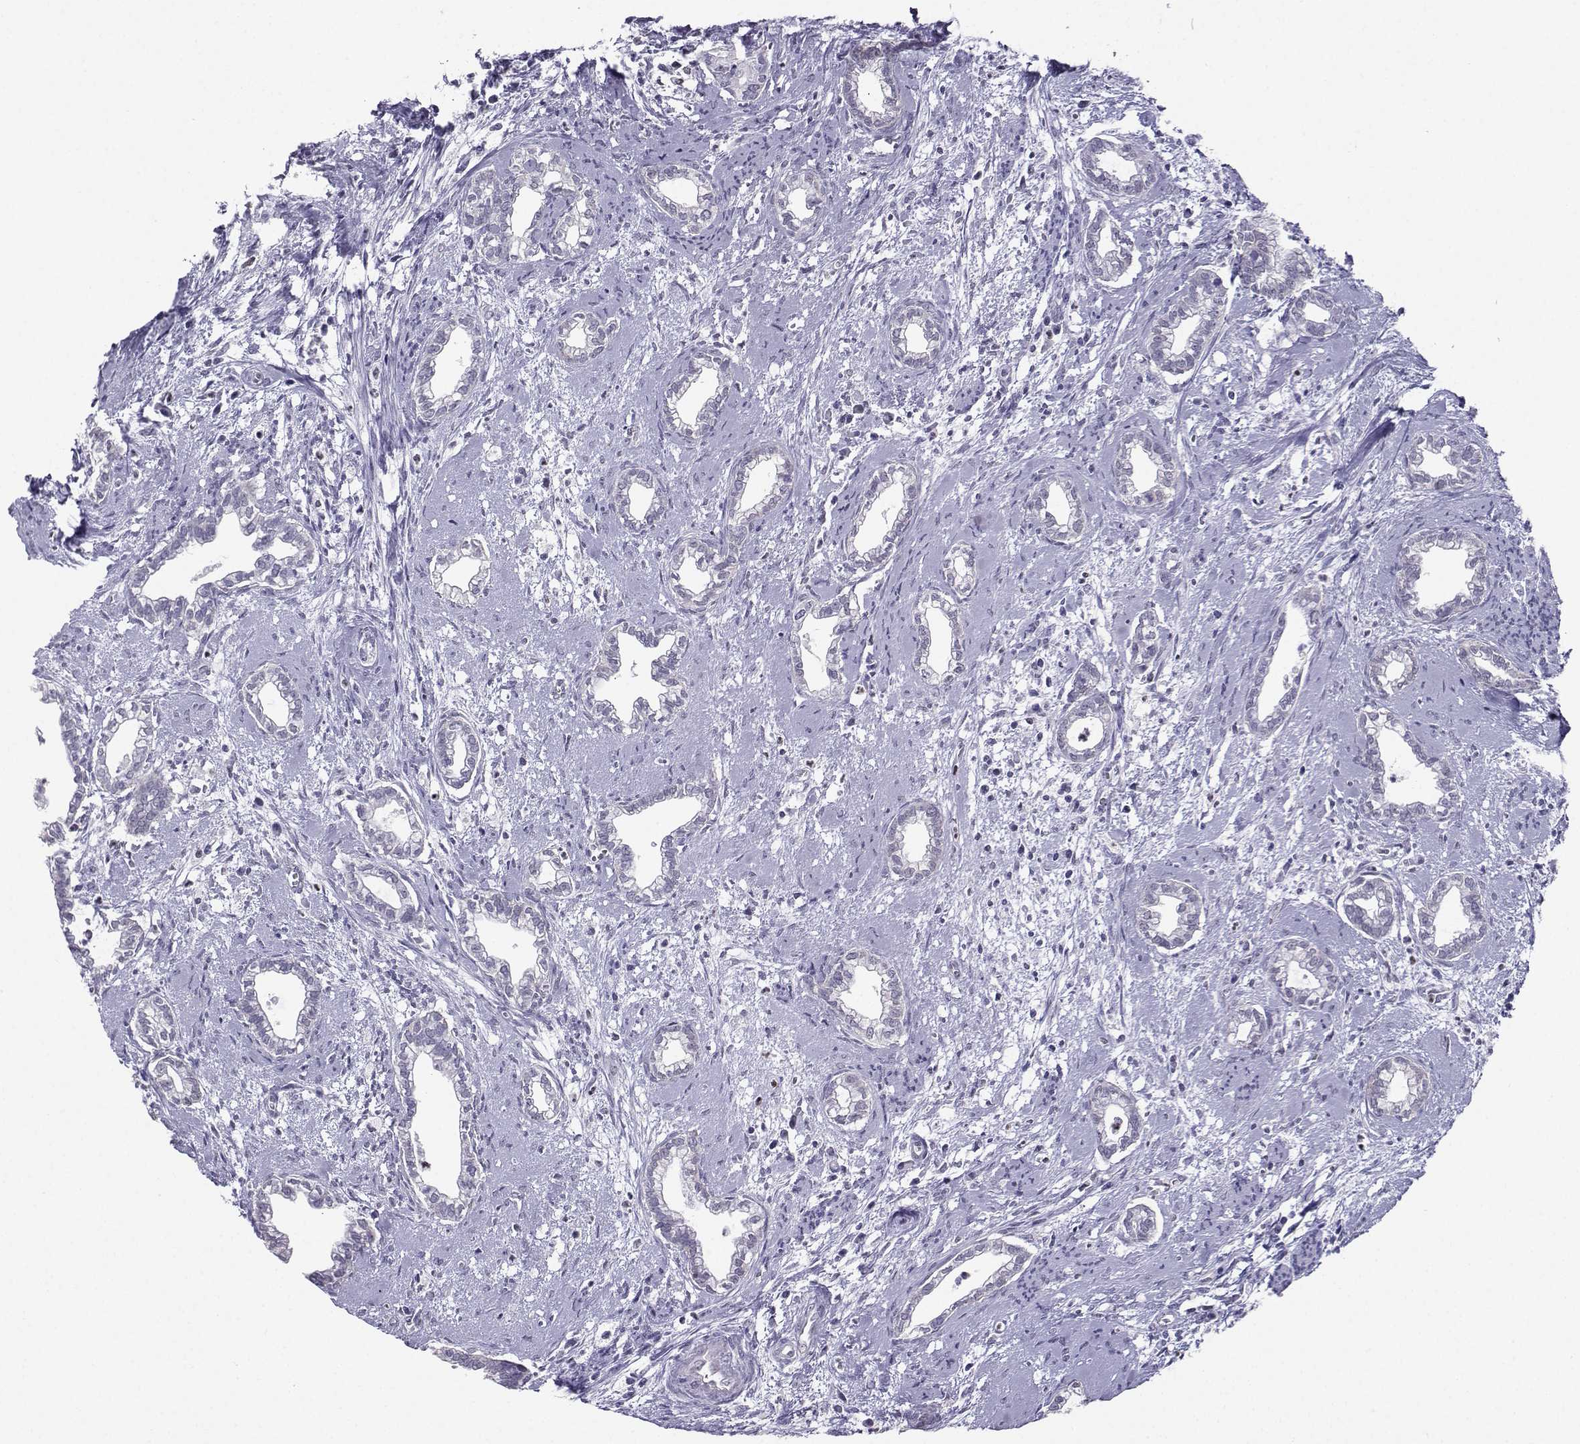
{"staining": {"intensity": "negative", "quantity": "none", "location": "none"}, "tissue": "cervical cancer", "cell_type": "Tumor cells", "image_type": "cancer", "snomed": [{"axis": "morphology", "description": "Adenocarcinoma, NOS"}, {"axis": "topography", "description": "Cervix"}], "caption": "High power microscopy image of an immunohistochemistry micrograph of cervical cancer (adenocarcinoma), revealing no significant positivity in tumor cells.", "gene": "TEDC2", "patient": {"sex": "female", "age": 62}}